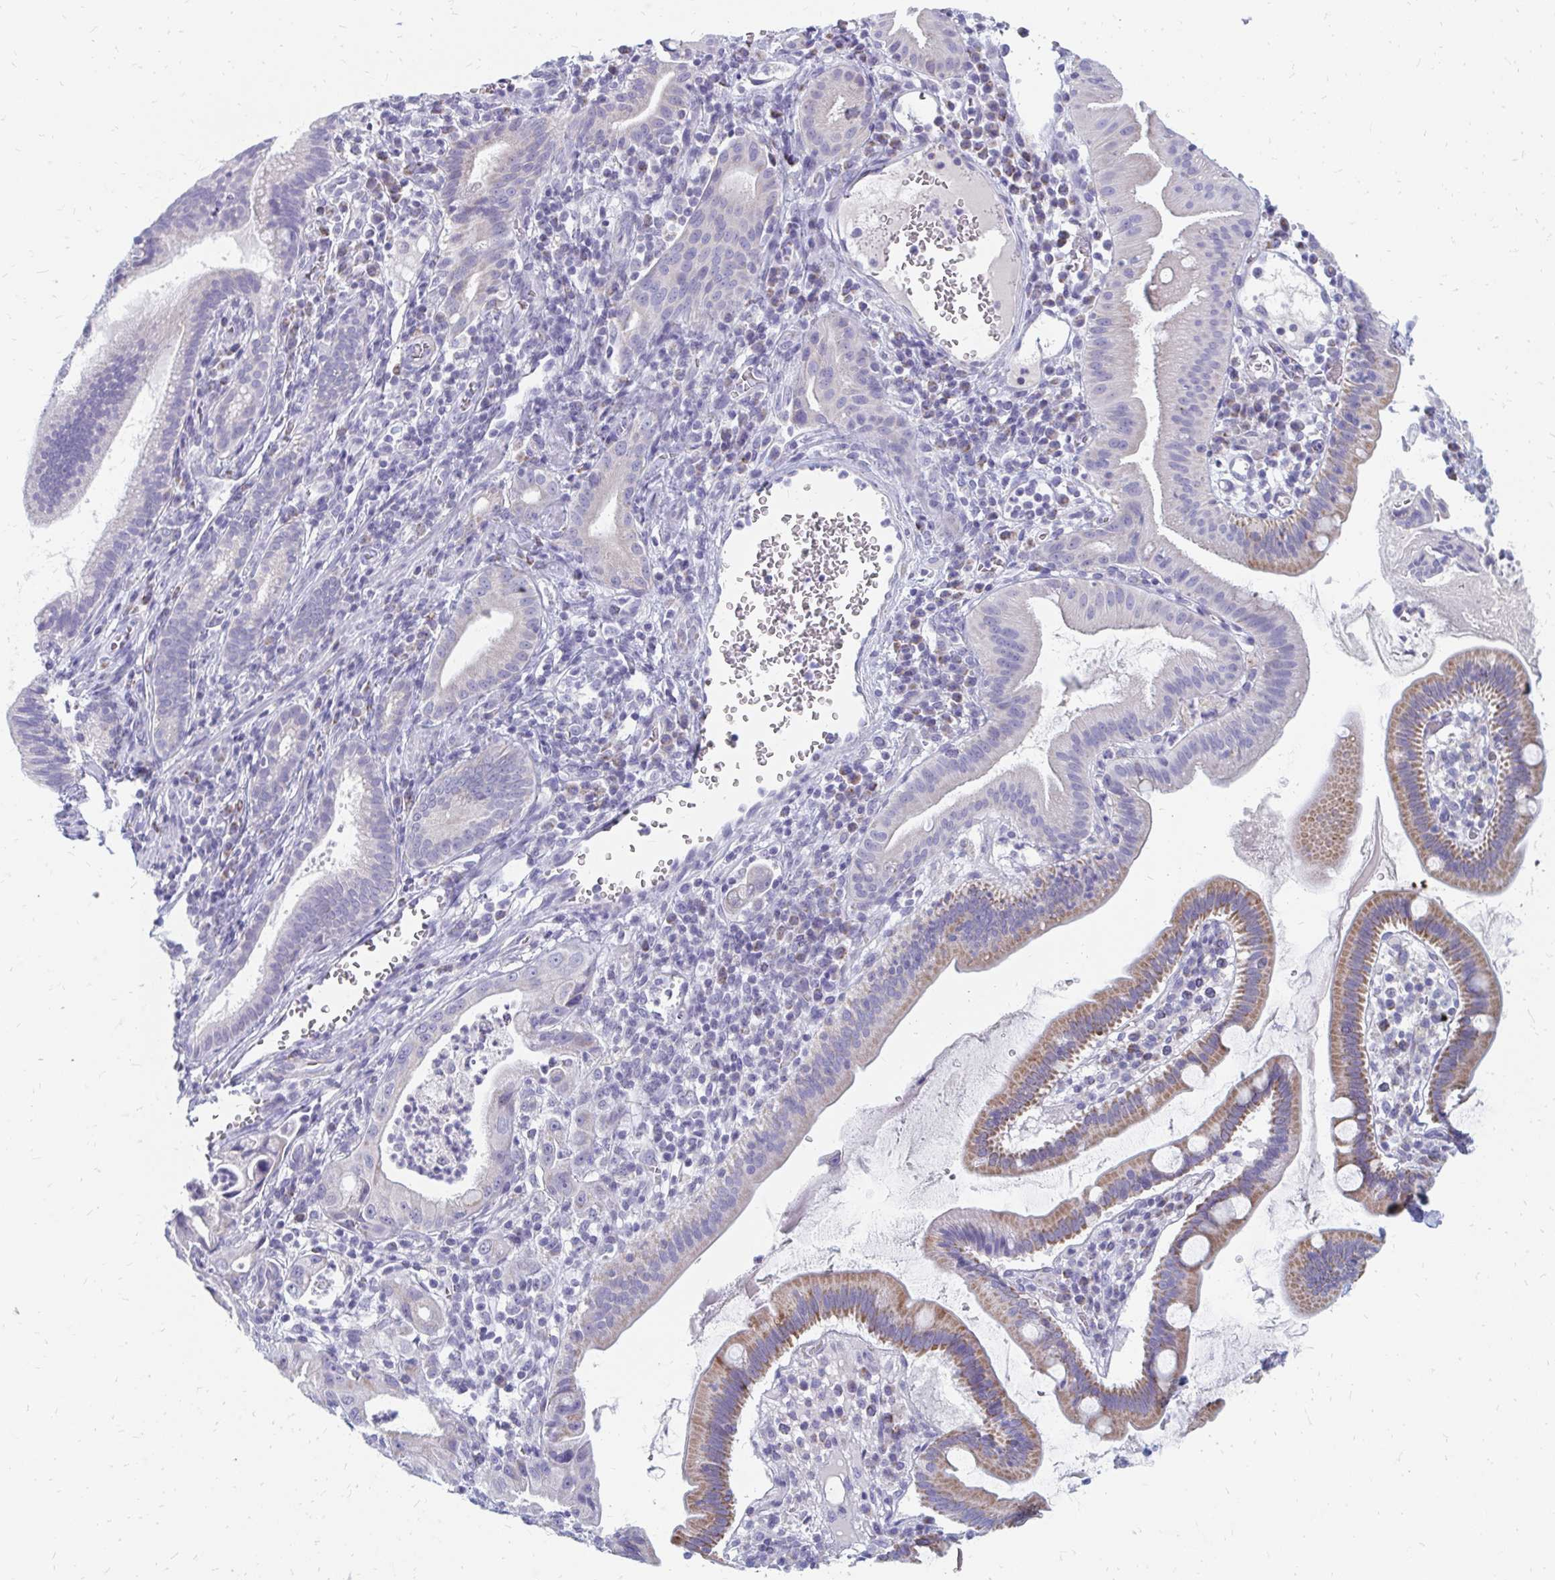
{"staining": {"intensity": "moderate", "quantity": "<25%", "location": "cytoplasmic/membranous"}, "tissue": "pancreatic cancer", "cell_type": "Tumor cells", "image_type": "cancer", "snomed": [{"axis": "morphology", "description": "Adenocarcinoma, NOS"}, {"axis": "topography", "description": "Pancreas"}], "caption": "Pancreatic cancer tissue shows moderate cytoplasmic/membranous staining in about <25% of tumor cells, visualized by immunohistochemistry. The protein is stained brown, and the nuclei are stained in blue (DAB IHC with brightfield microscopy, high magnification).", "gene": "OR10V1", "patient": {"sex": "male", "age": 68}}